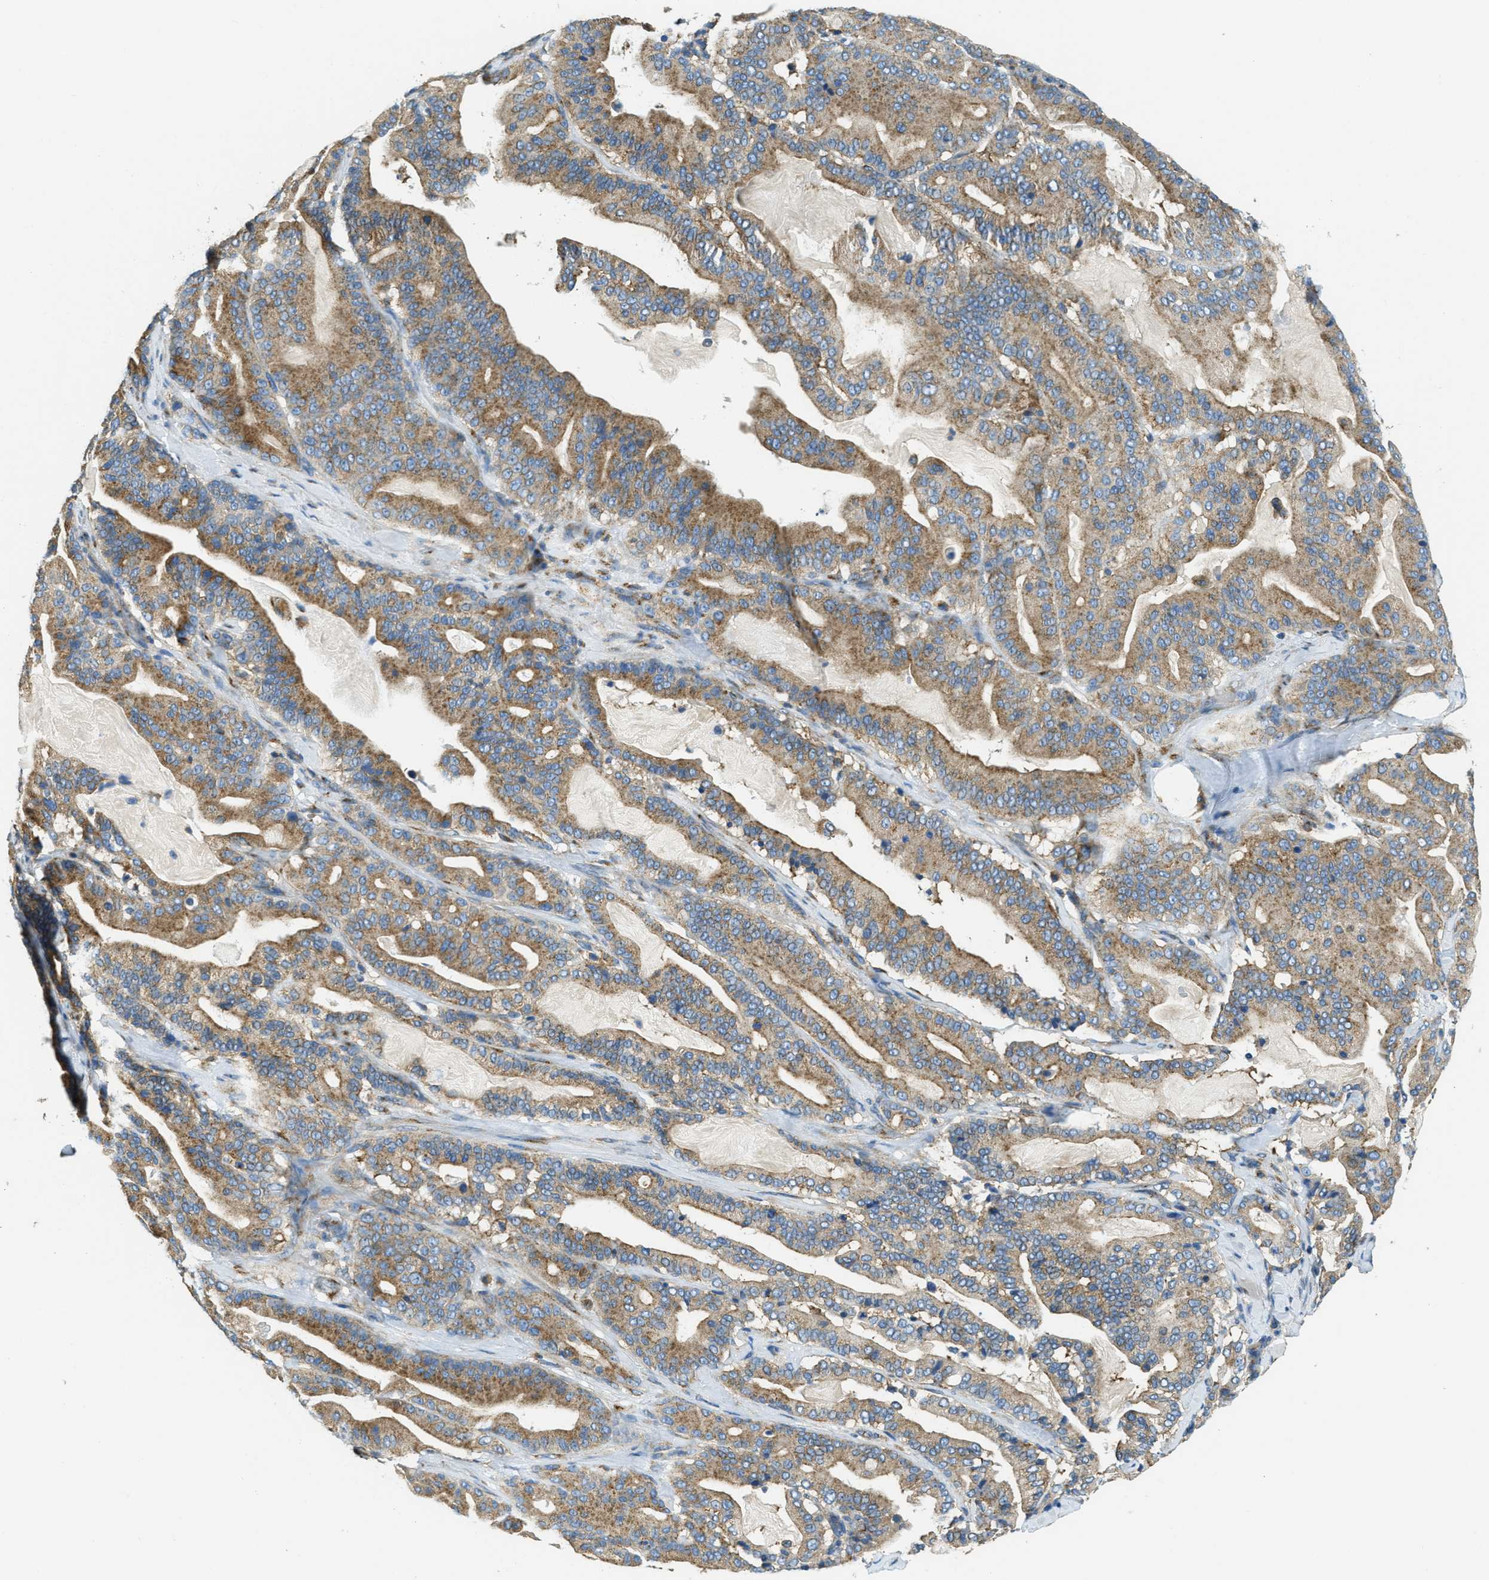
{"staining": {"intensity": "moderate", "quantity": ">75%", "location": "cytoplasmic/membranous"}, "tissue": "pancreatic cancer", "cell_type": "Tumor cells", "image_type": "cancer", "snomed": [{"axis": "morphology", "description": "Adenocarcinoma, NOS"}, {"axis": "topography", "description": "Pancreas"}], "caption": "This histopathology image reveals pancreatic cancer (adenocarcinoma) stained with IHC to label a protein in brown. The cytoplasmic/membranous of tumor cells show moderate positivity for the protein. Nuclei are counter-stained blue.", "gene": "AP2B1", "patient": {"sex": "male", "age": 63}}